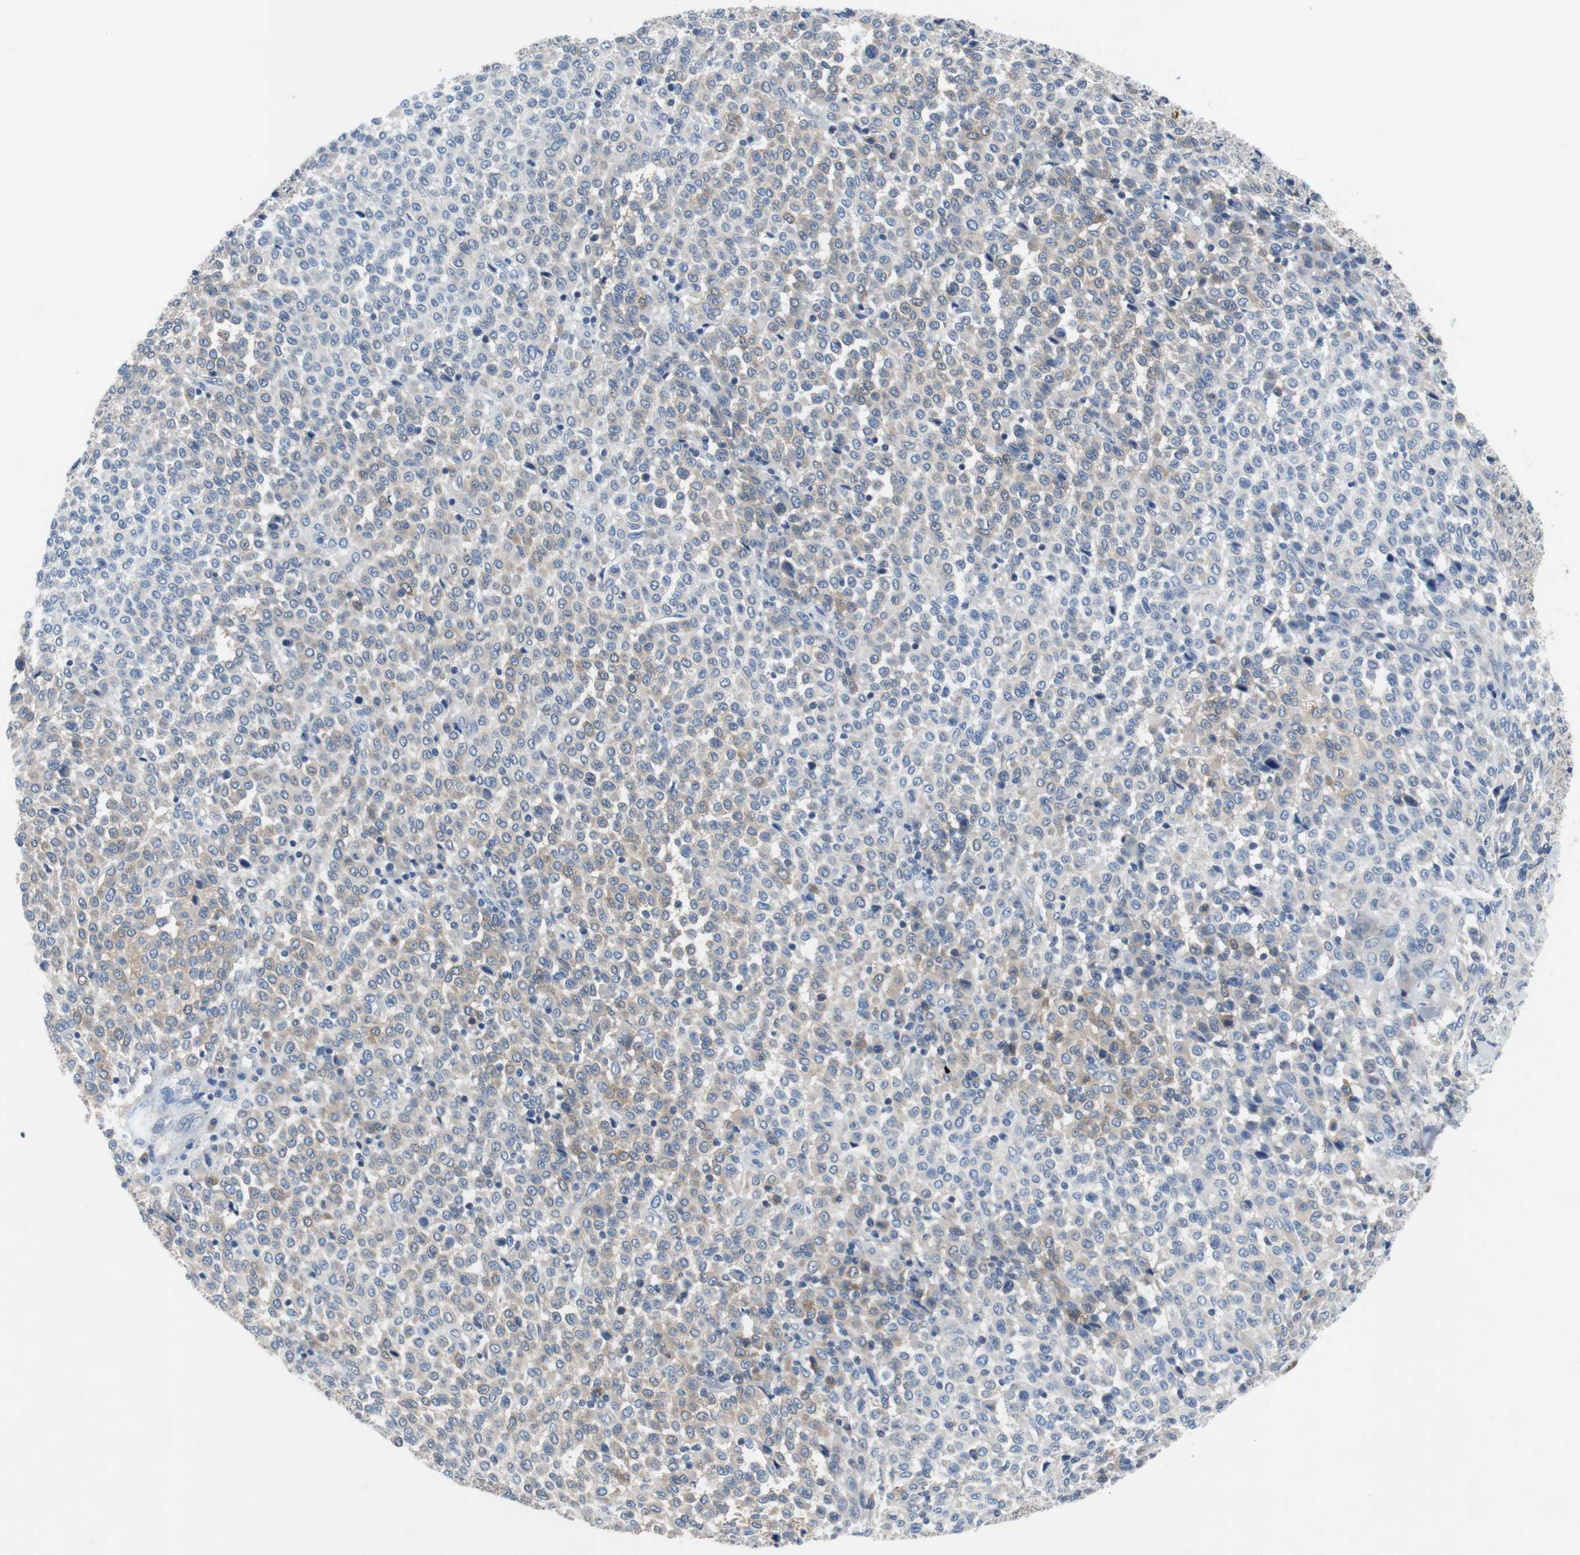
{"staining": {"intensity": "weak", "quantity": ">75%", "location": "cytoplasmic/membranous"}, "tissue": "melanoma", "cell_type": "Tumor cells", "image_type": "cancer", "snomed": [{"axis": "morphology", "description": "Malignant melanoma, Metastatic site"}, {"axis": "topography", "description": "Pancreas"}], "caption": "An image of human melanoma stained for a protein exhibits weak cytoplasmic/membranous brown staining in tumor cells. (brown staining indicates protein expression, while blue staining denotes nuclei).", "gene": "EEF2K", "patient": {"sex": "female", "age": 30}}